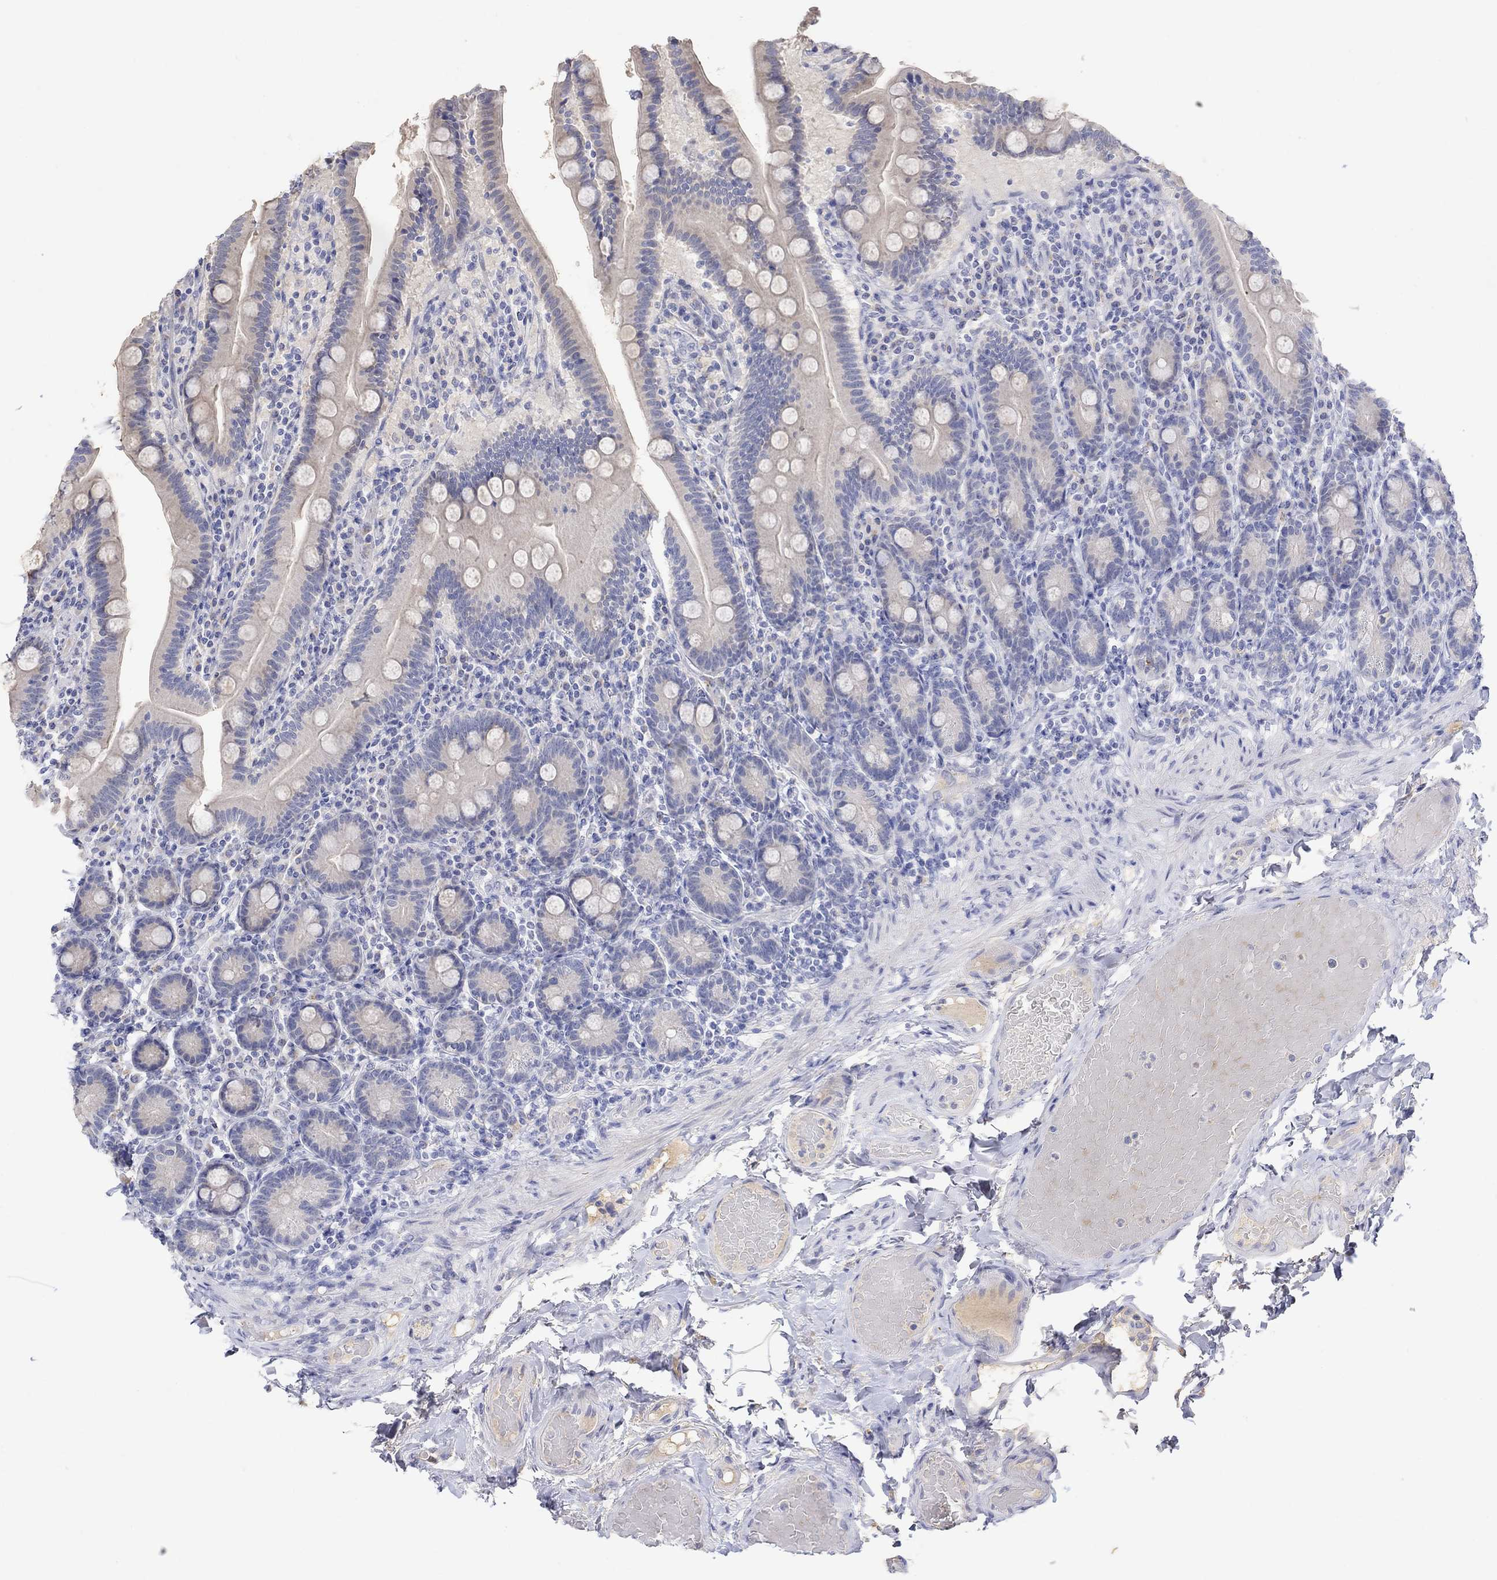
{"staining": {"intensity": "negative", "quantity": "none", "location": "none"}, "tissue": "small intestine", "cell_type": "Glandular cells", "image_type": "normal", "snomed": [{"axis": "morphology", "description": "Normal tissue, NOS"}, {"axis": "topography", "description": "Small intestine"}], "caption": "Photomicrograph shows no significant protein expression in glandular cells of unremarkable small intestine.", "gene": "FNDC5", "patient": {"sex": "male", "age": 66}}